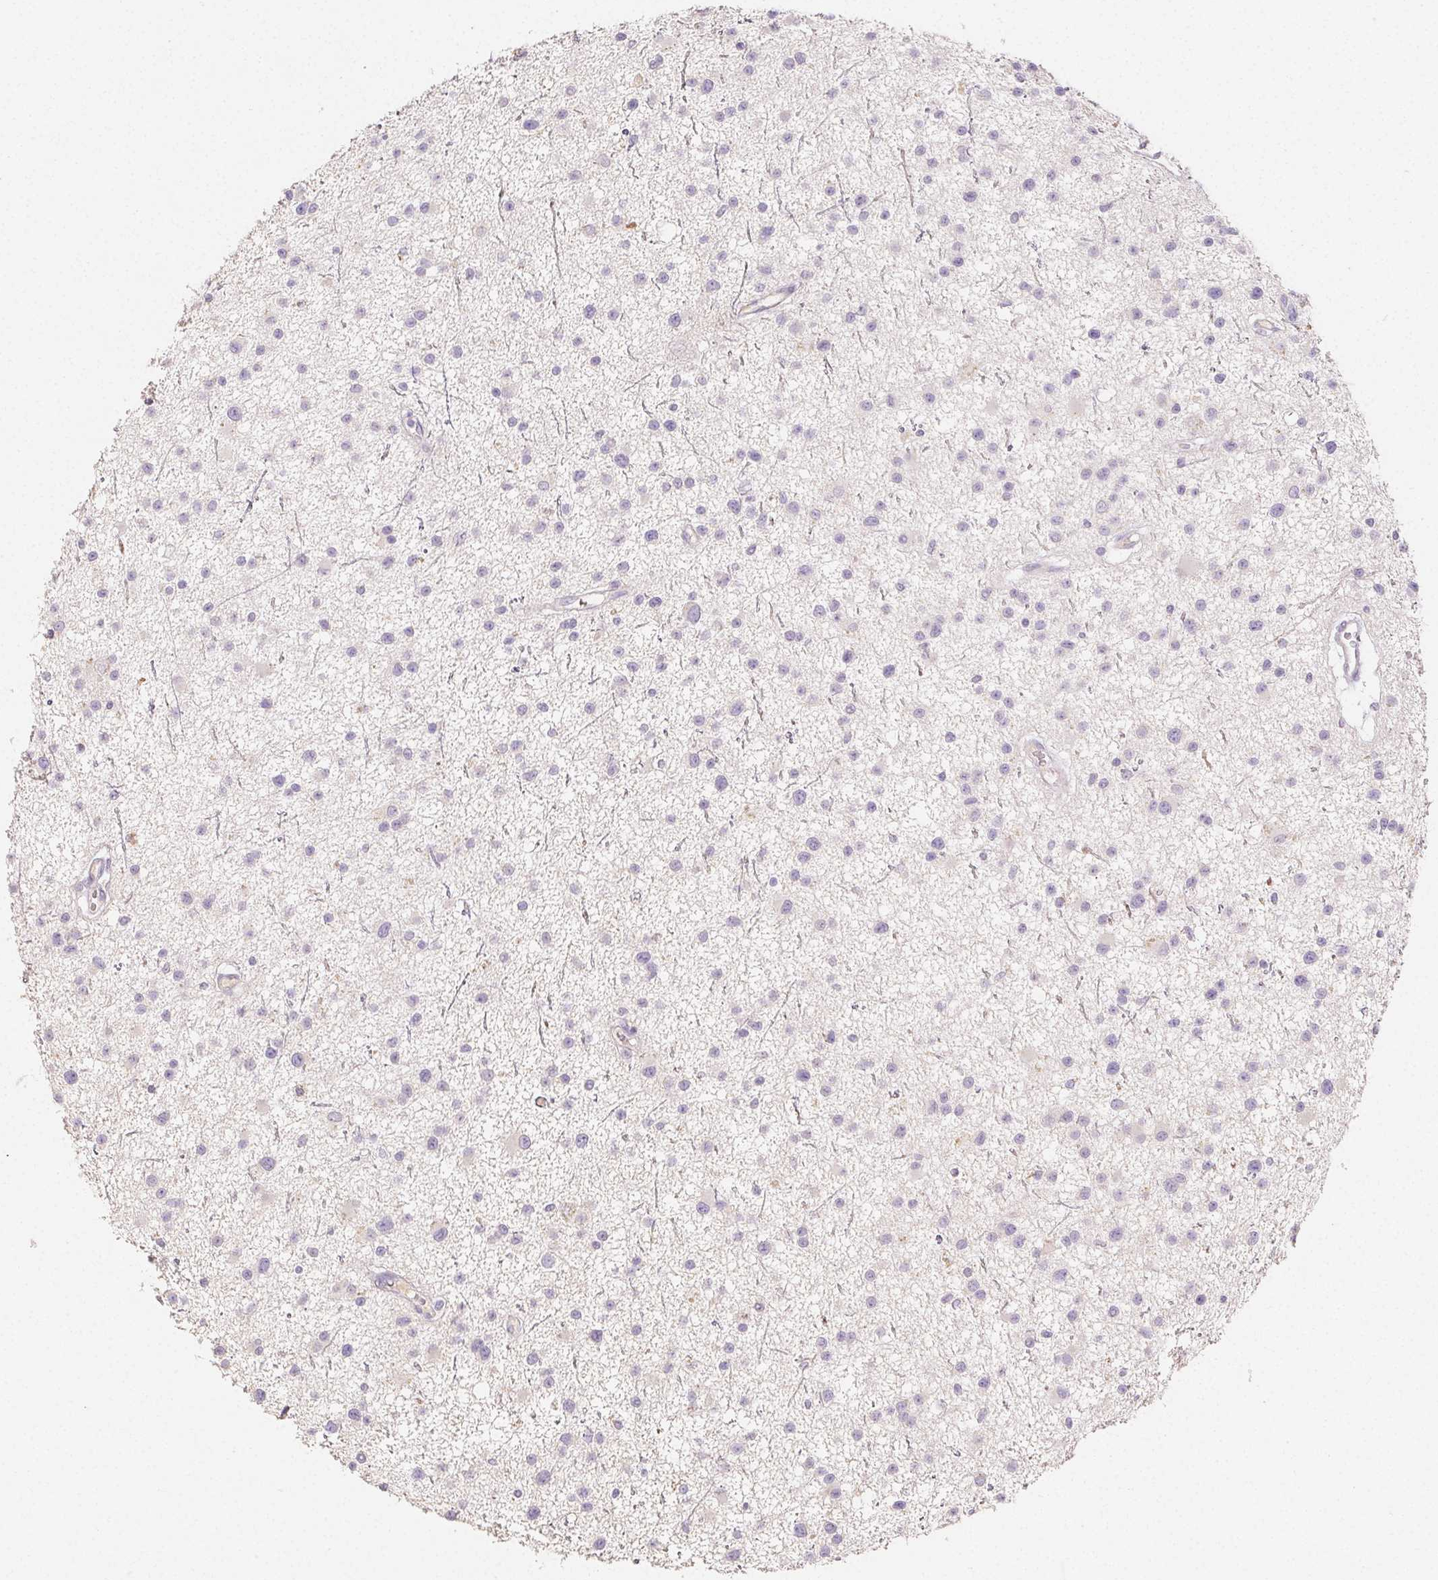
{"staining": {"intensity": "negative", "quantity": "none", "location": "none"}, "tissue": "glioma", "cell_type": "Tumor cells", "image_type": "cancer", "snomed": [{"axis": "morphology", "description": "Glioma, malignant, Low grade"}, {"axis": "topography", "description": "Brain"}], "caption": "High magnification brightfield microscopy of glioma stained with DAB (brown) and counterstained with hematoxylin (blue): tumor cells show no significant staining.", "gene": "ACVR1B", "patient": {"sex": "male", "age": 43}}